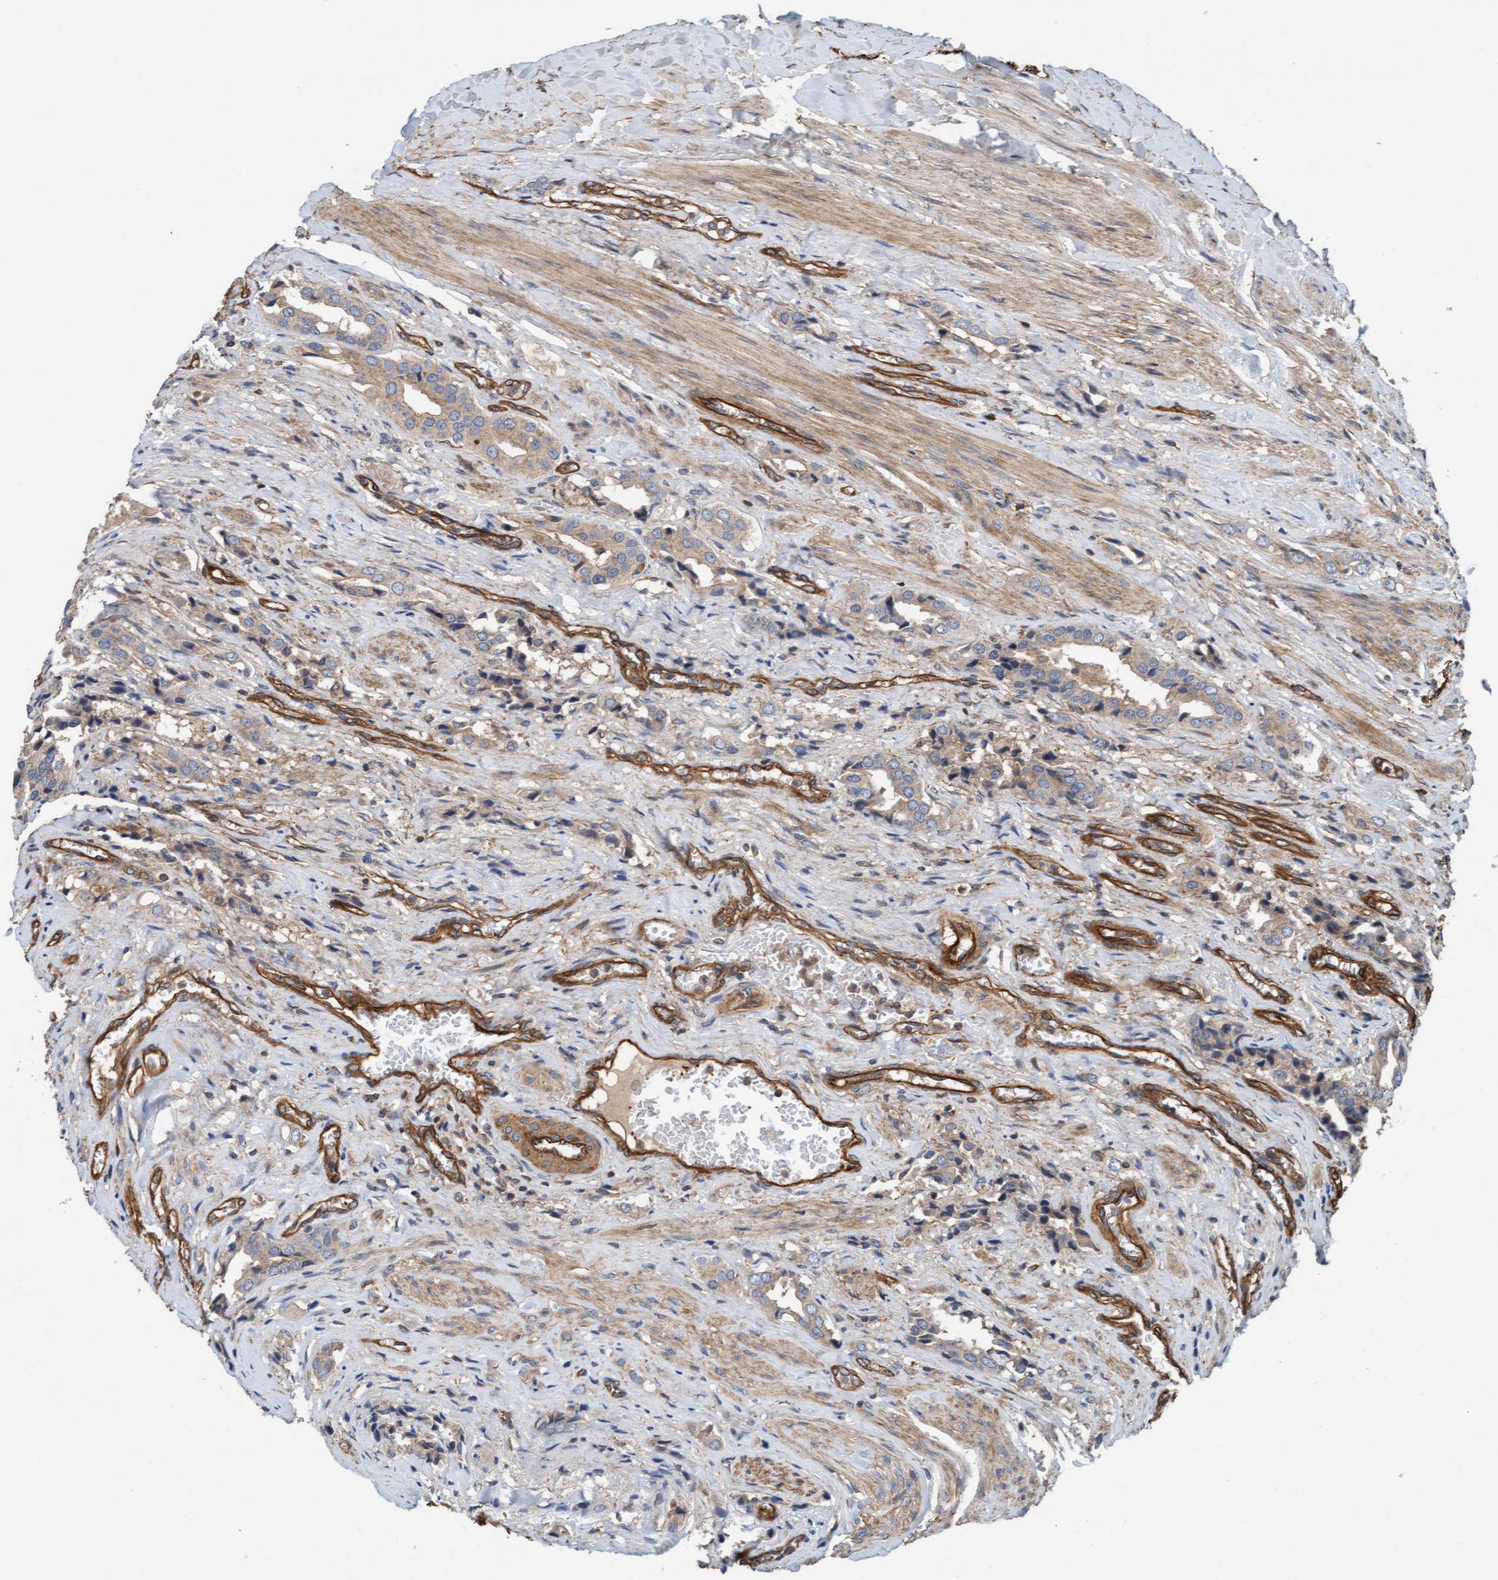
{"staining": {"intensity": "weak", "quantity": ">75%", "location": "cytoplasmic/membranous"}, "tissue": "prostate cancer", "cell_type": "Tumor cells", "image_type": "cancer", "snomed": [{"axis": "morphology", "description": "Adenocarcinoma, High grade"}, {"axis": "topography", "description": "Prostate"}], "caption": "High-grade adenocarcinoma (prostate) stained with a protein marker demonstrates weak staining in tumor cells.", "gene": "STXBP4", "patient": {"sex": "male", "age": 52}}